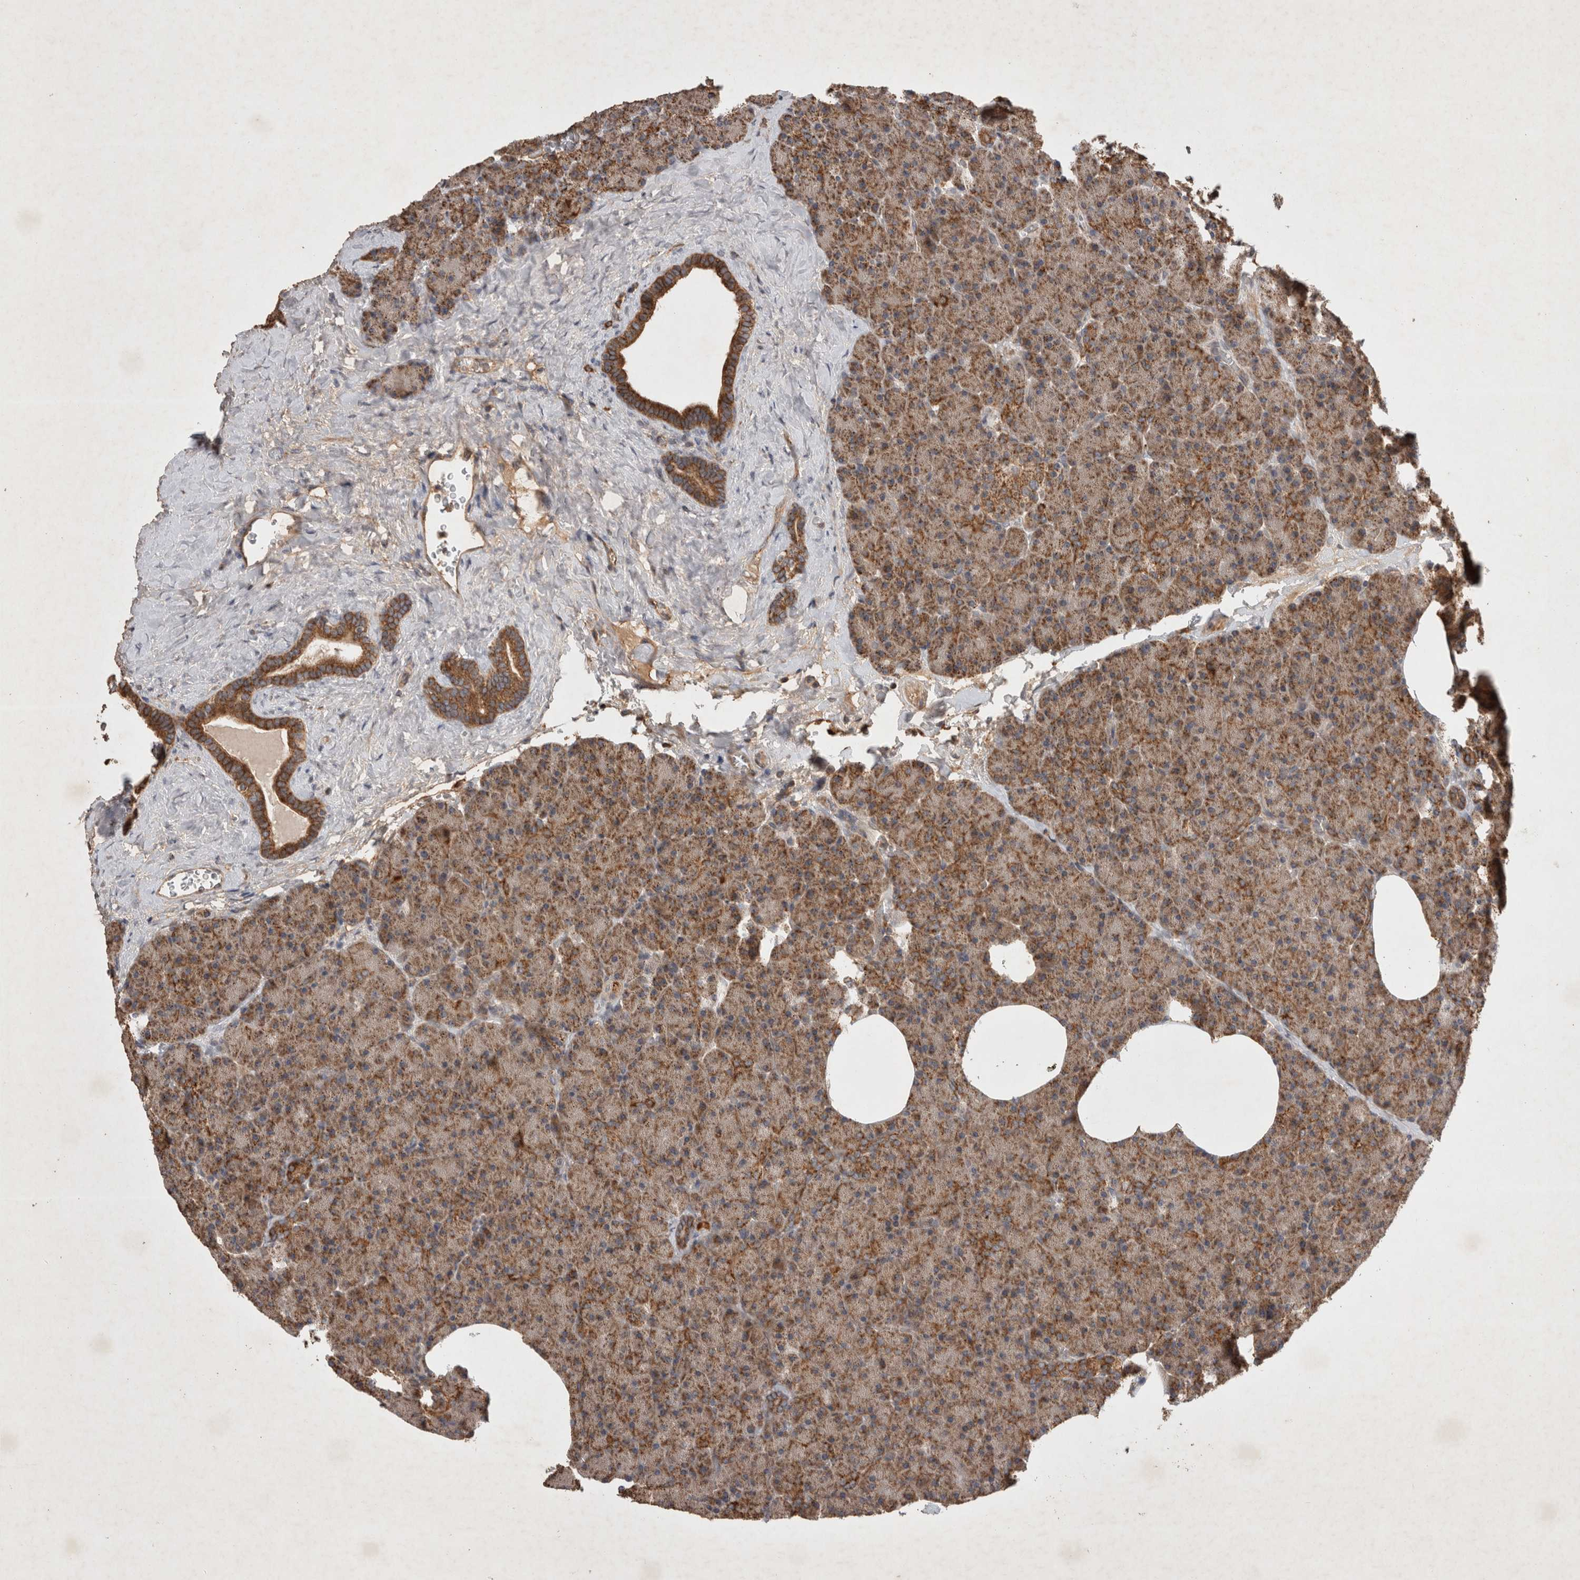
{"staining": {"intensity": "moderate", "quantity": ">75%", "location": "cytoplasmic/membranous"}, "tissue": "pancreas", "cell_type": "Exocrine glandular cells", "image_type": "normal", "snomed": [{"axis": "morphology", "description": "Normal tissue, NOS"}, {"axis": "morphology", "description": "Carcinoid, malignant, NOS"}, {"axis": "topography", "description": "Pancreas"}], "caption": "An immunohistochemistry histopathology image of benign tissue is shown. Protein staining in brown shows moderate cytoplasmic/membranous positivity in pancreas within exocrine glandular cells.", "gene": "SERAC1", "patient": {"sex": "female", "age": 35}}